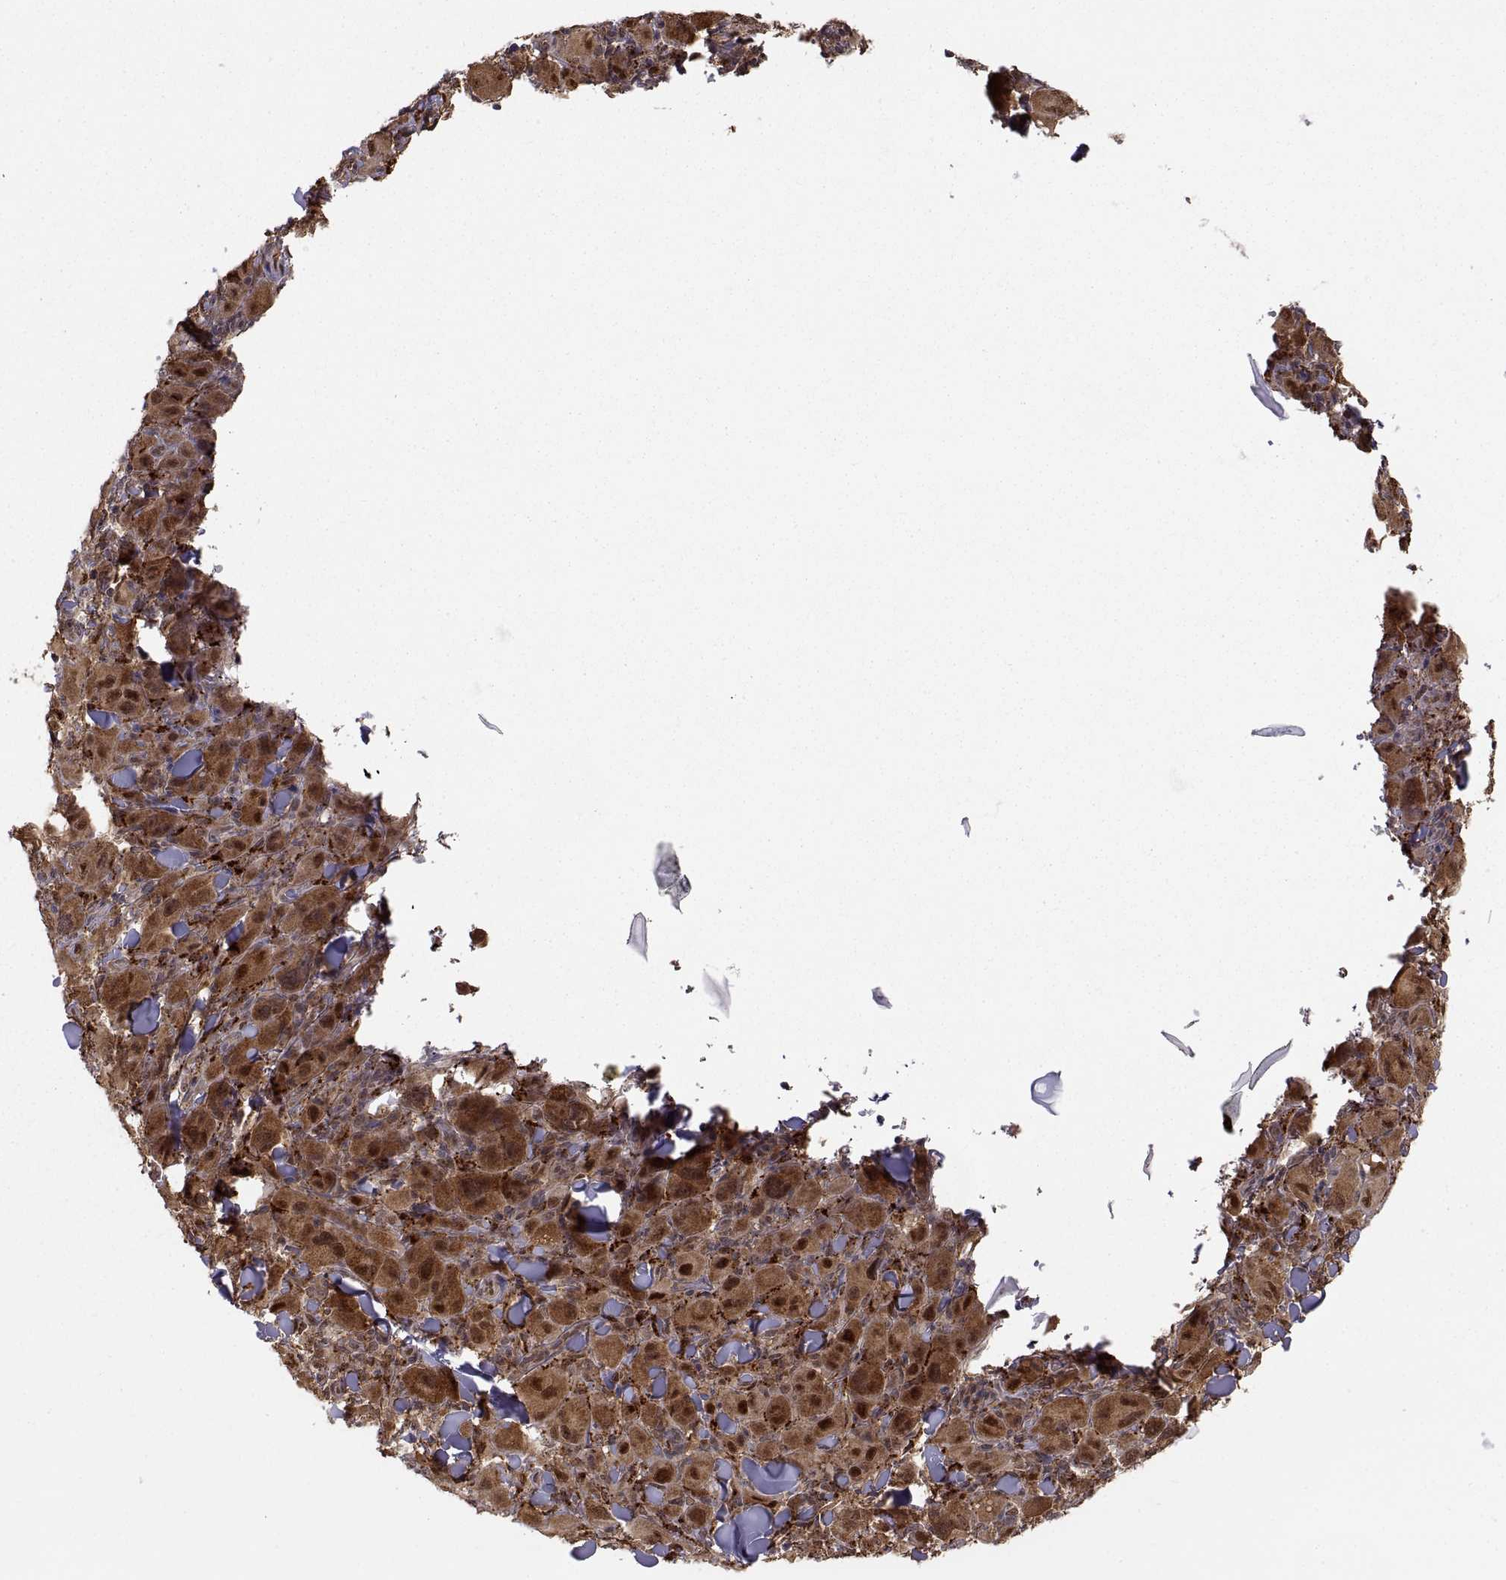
{"staining": {"intensity": "strong", "quantity": ">75%", "location": "cytoplasmic/membranous,nuclear"}, "tissue": "melanoma", "cell_type": "Tumor cells", "image_type": "cancer", "snomed": [{"axis": "morphology", "description": "Malignant melanoma, NOS"}, {"axis": "topography", "description": "Skin"}], "caption": "A brown stain shows strong cytoplasmic/membranous and nuclear expression of a protein in malignant melanoma tumor cells. (brown staining indicates protein expression, while blue staining denotes nuclei).", "gene": "PSMC2", "patient": {"sex": "female", "age": 87}}